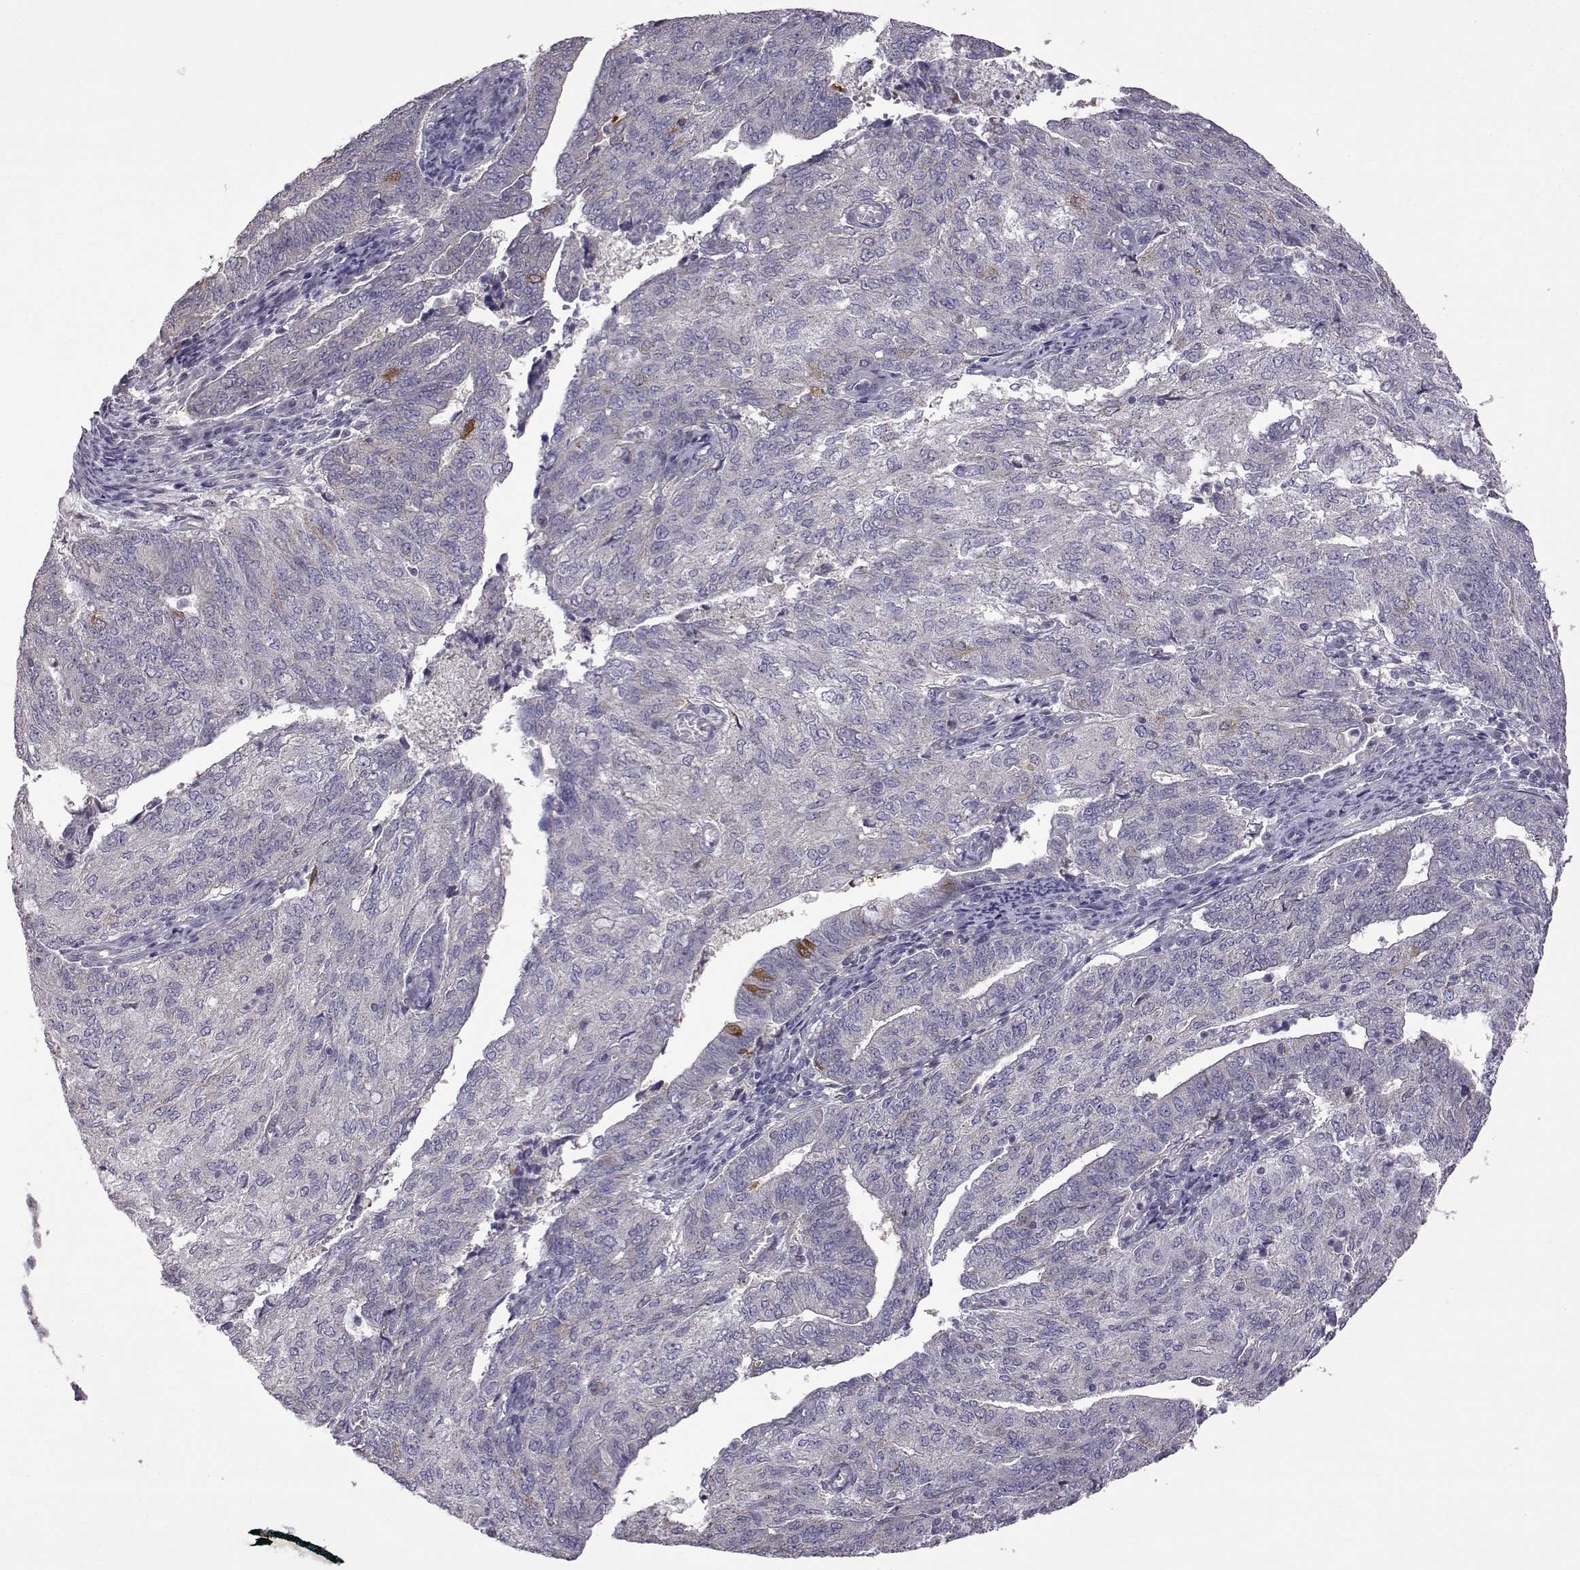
{"staining": {"intensity": "strong", "quantity": "<25%", "location": "cytoplasmic/membranous"}, "tissue": "endometrial cancer", "cell_type": "Tumor cells", "image_type": "cancer", "snomed": [{"axis": "morphology", "description": "Adenocarcinoma, NOS"}, {"axis": "topography", "description": "Endometrium"}], "caption": "This is an image of immunohistochemistry (IHC) staining of adenocarcinoma (endometrial), which shows strong expression in the cytoplasmic/membranous of tumor cells.", "gene": "VGF", "patient": {"sex": "female", "age": 82}}